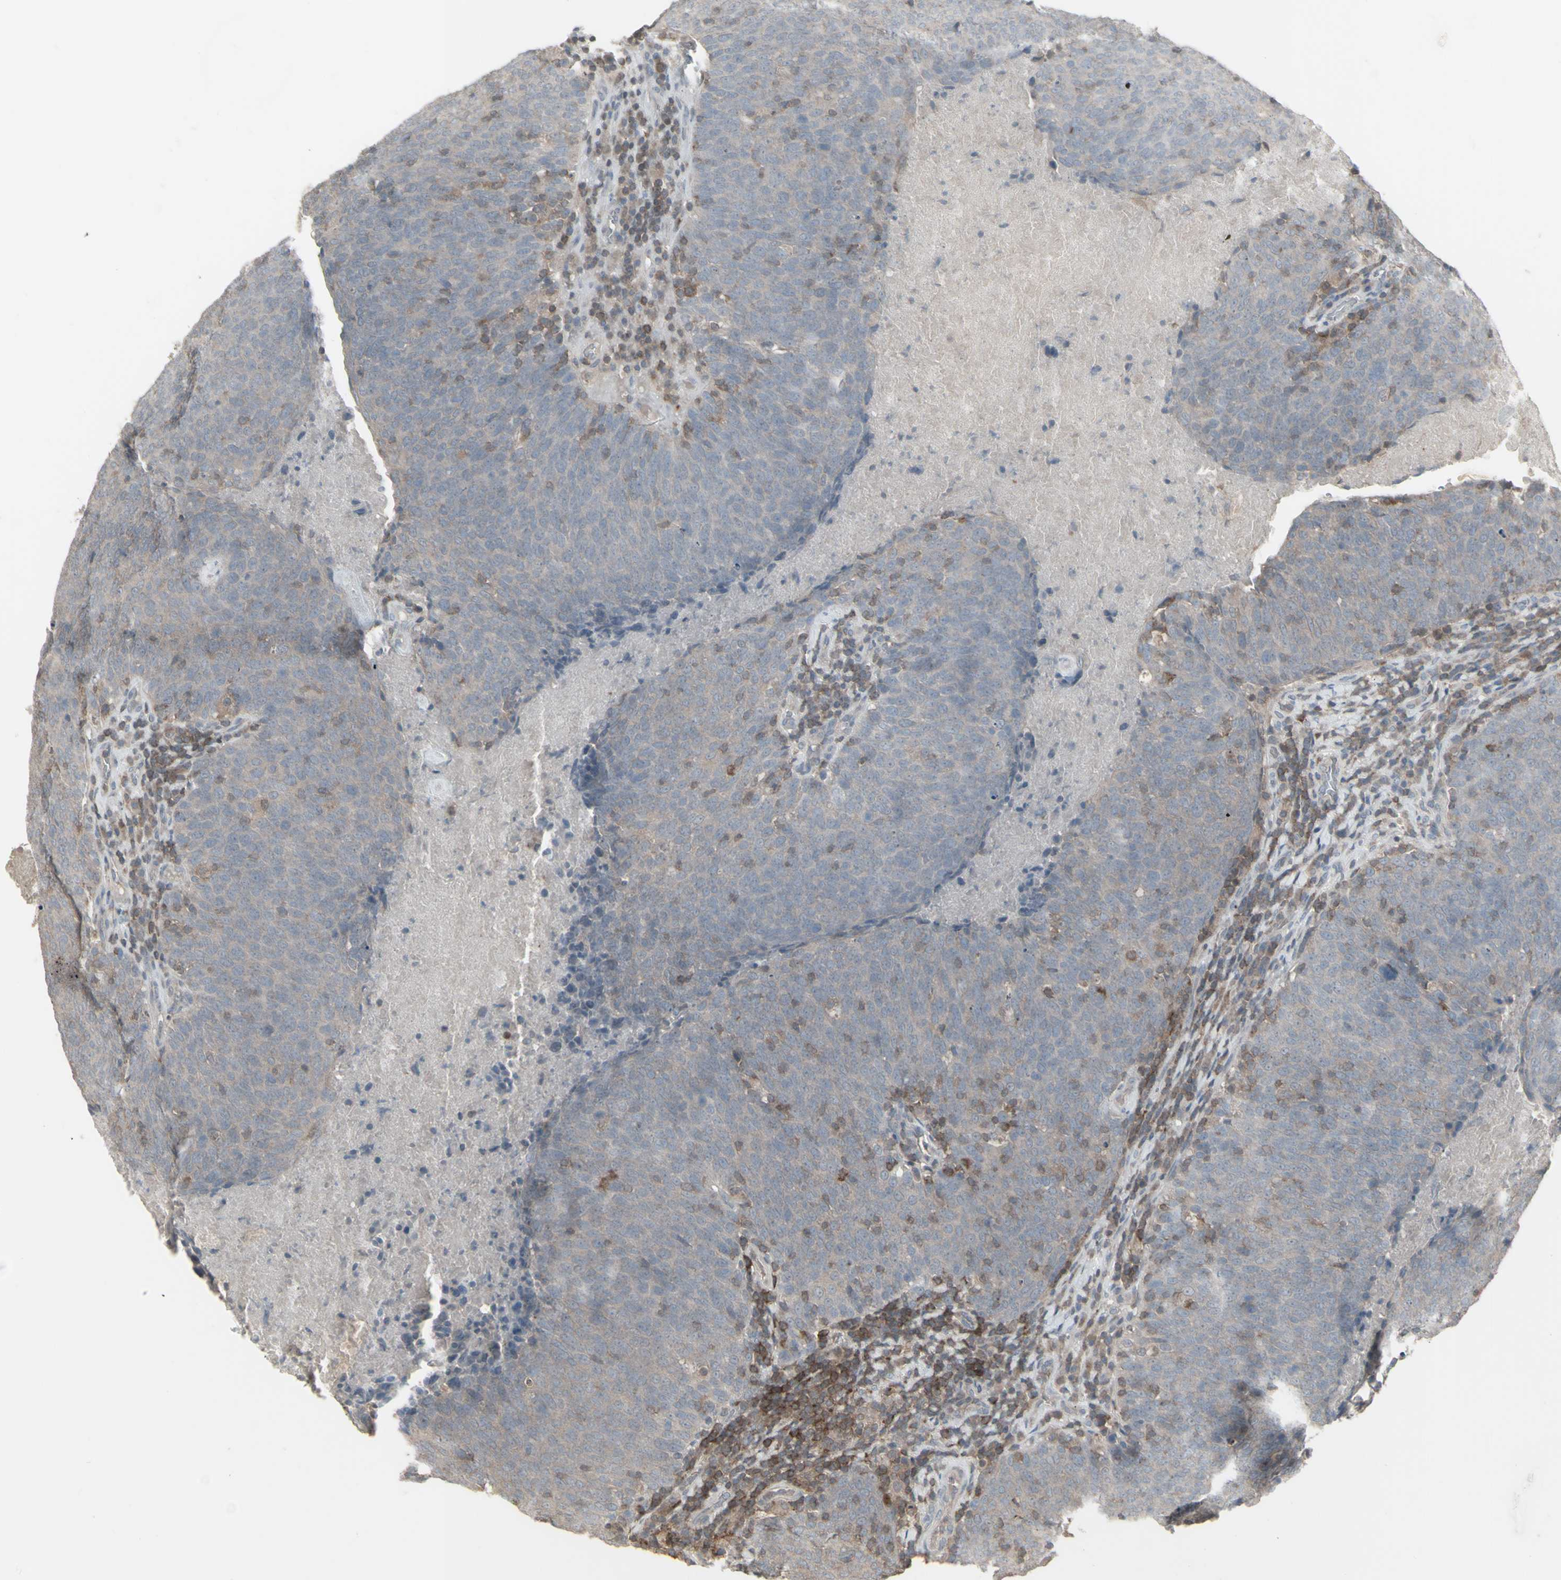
{"staining": {"intensity": "negative", "quantity": "none", "location": "none"}, "tissue": "head and neck cancer", "cell_type": "Tumor cells", "image_type": "cancer", "snomed": [{"axis": "morphology", "description": "Squamous cell carcinoma, NOS"}, {"axis": "morphology", "description": "Squamous cell carcinoma, metastatic, NOS"}, {"axis": "topography", "description": "Lymph node"}, {"axis": "topography", "description": "Head-Neck"}], "caption": "Immunohistochemistry (IHC) histopathology image of head and neck cancer (metastatic squamous cell carcinoma) stained for a protein (brown), which shows no expression in tumor cells.", "gene": "CSK", "patient": {"sex": "male", "age": 62}}